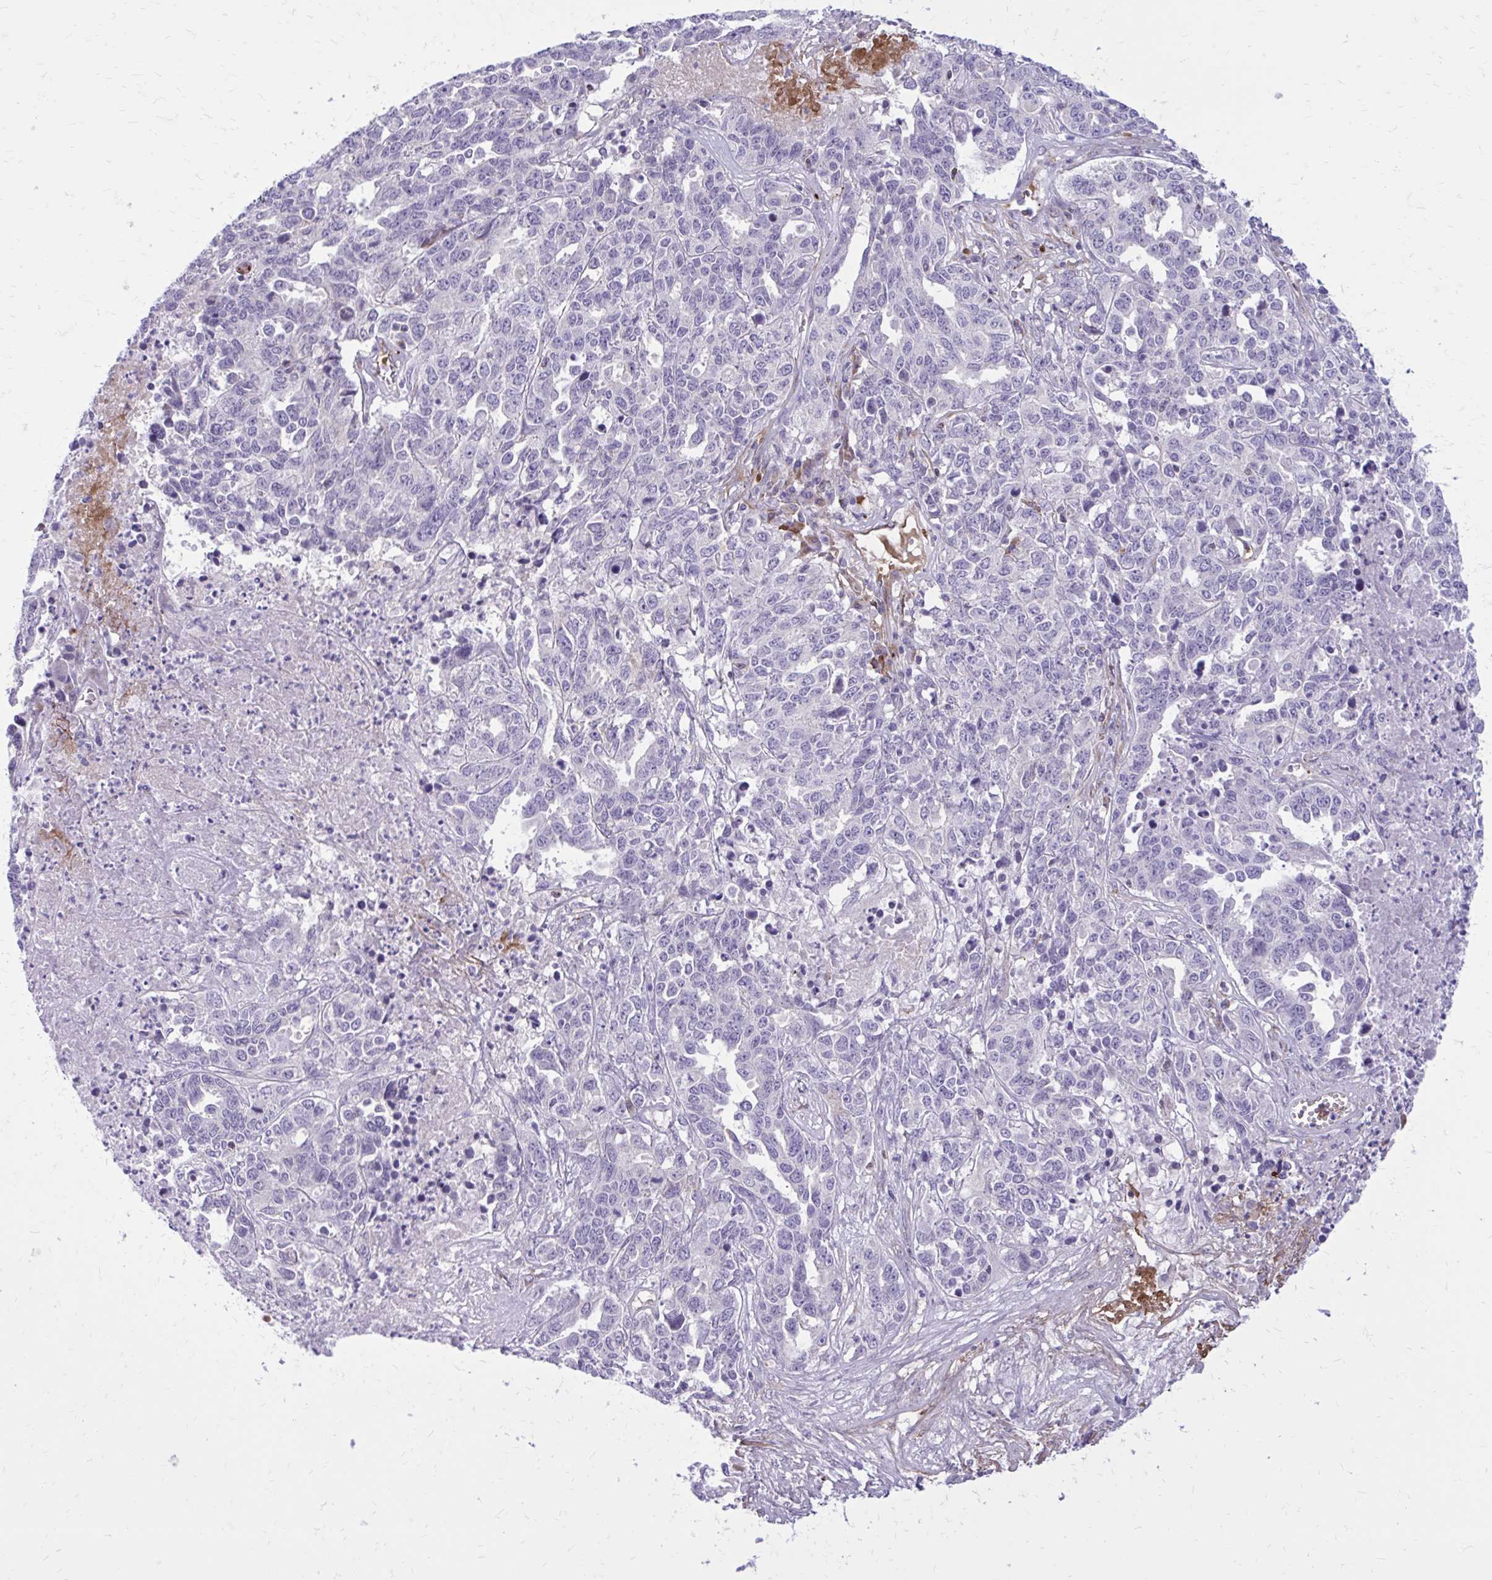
{"staining": {"intensity": "weak", "quantity": "<25%", "location": "cytoplasmic/membranous"}, "tissue": "ovarian cancer", "cell_type": "Tumor cells", "image_type": "cancer", "snomed": [{"axis": "morphology", "description": "Carcinoma, endometroid"}, {"axis": "topography", "description": "Ovary"}], "caption": "This is an immunohistochemistry (IHC) photomicrograph of ovarian endometroid carcinoma. There is no positivity in tumor cells.", "gene": "BEND5", "patient": {"sex": "female", "age": 62}}